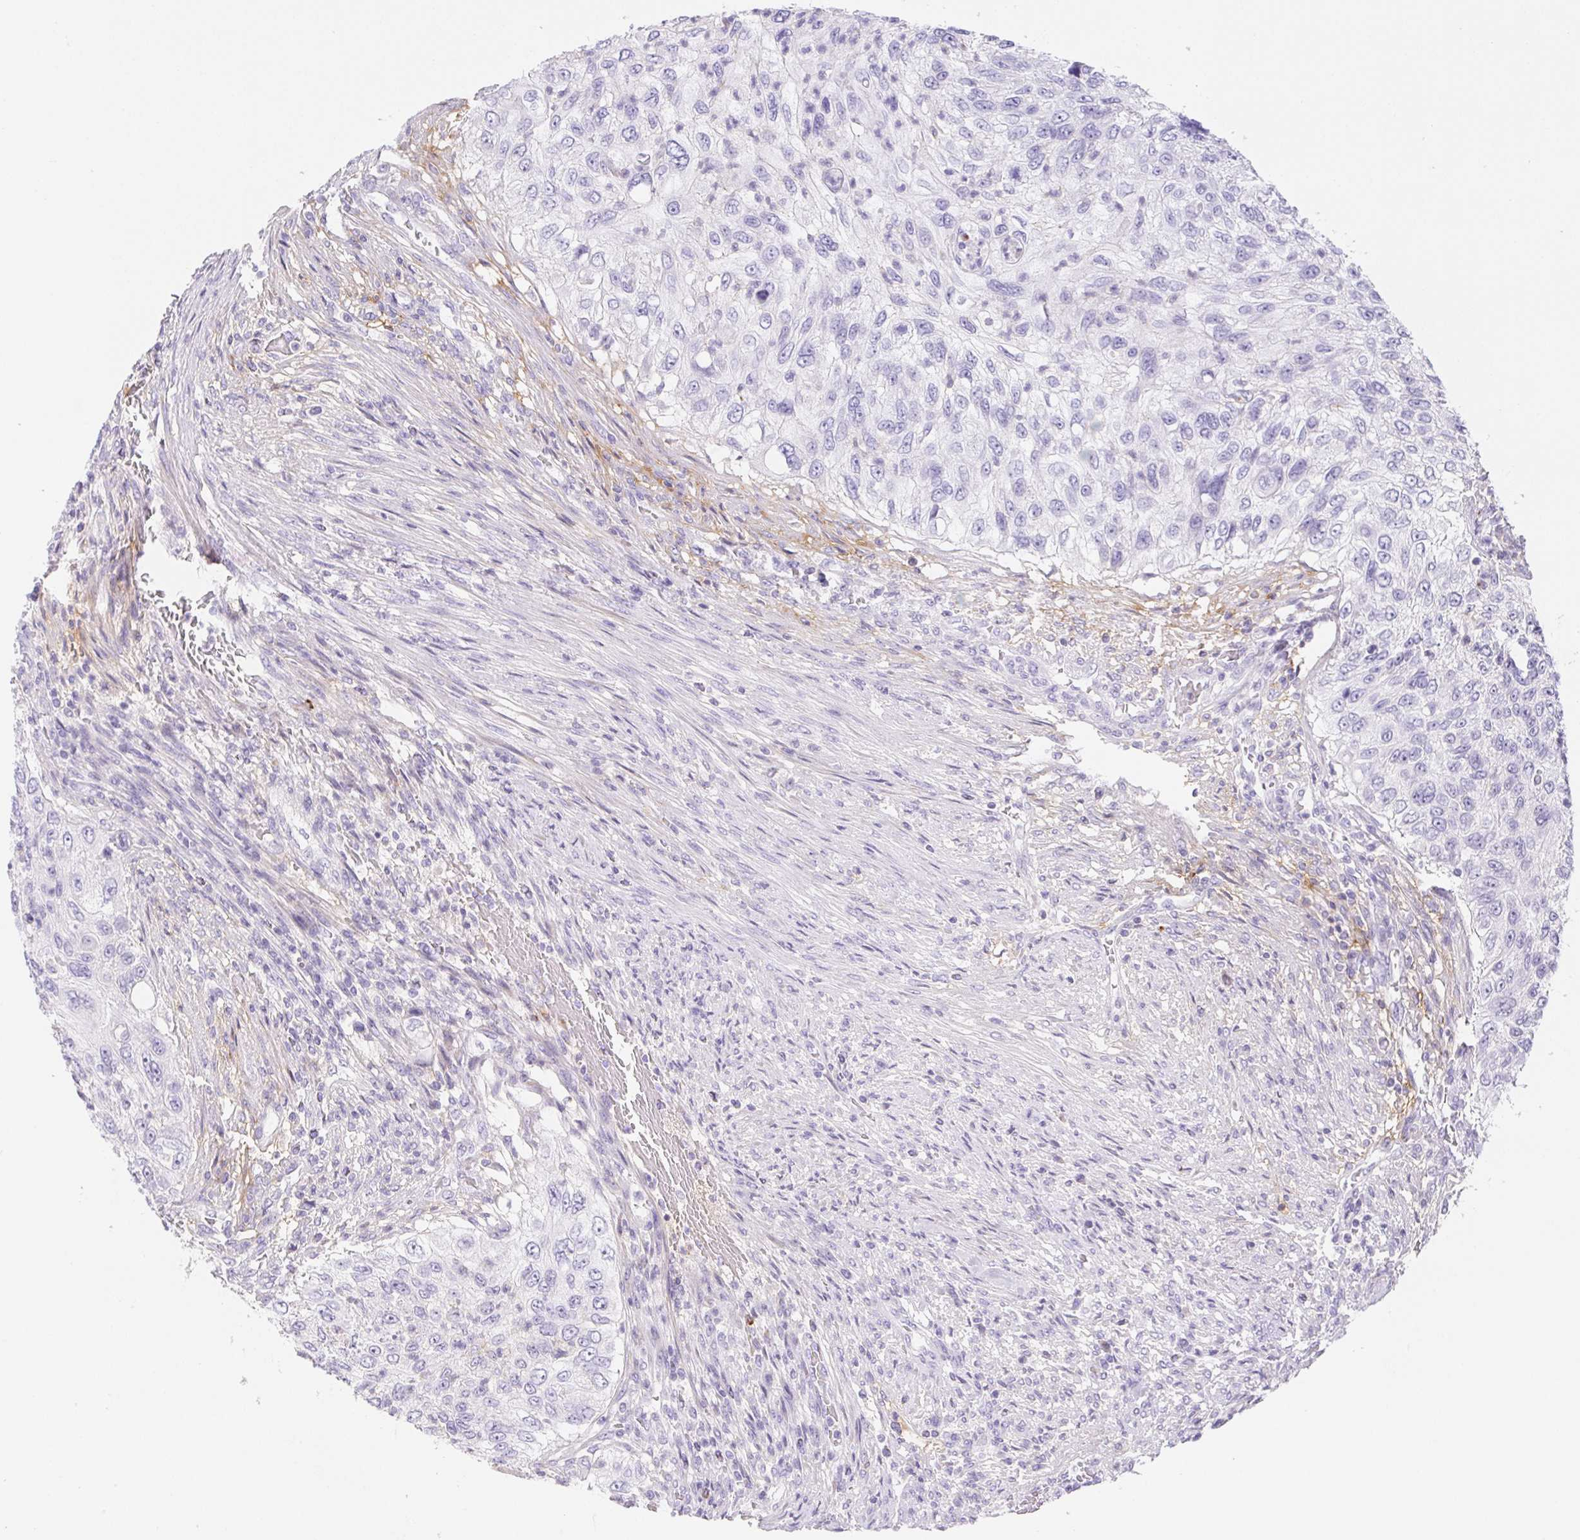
{"staining": {"intensity": "negative", "quantity": "none", "location": "none"}, "tissue": "urothelial cancer", "cell_type": "Tumor cells", "image_type": "cancer", "snomed": [{"axis": "morphology", "description": "Urothelial carcinoma, High grade"}, {"axis": "topography", "description": "Urinary bladder"}], "caption": "The photomicrograph demonstrates no significant expression in tumor cells of urothelial cancer.", "gene": "ITIH2", "patient": {"sex": "female", "age": 60}}